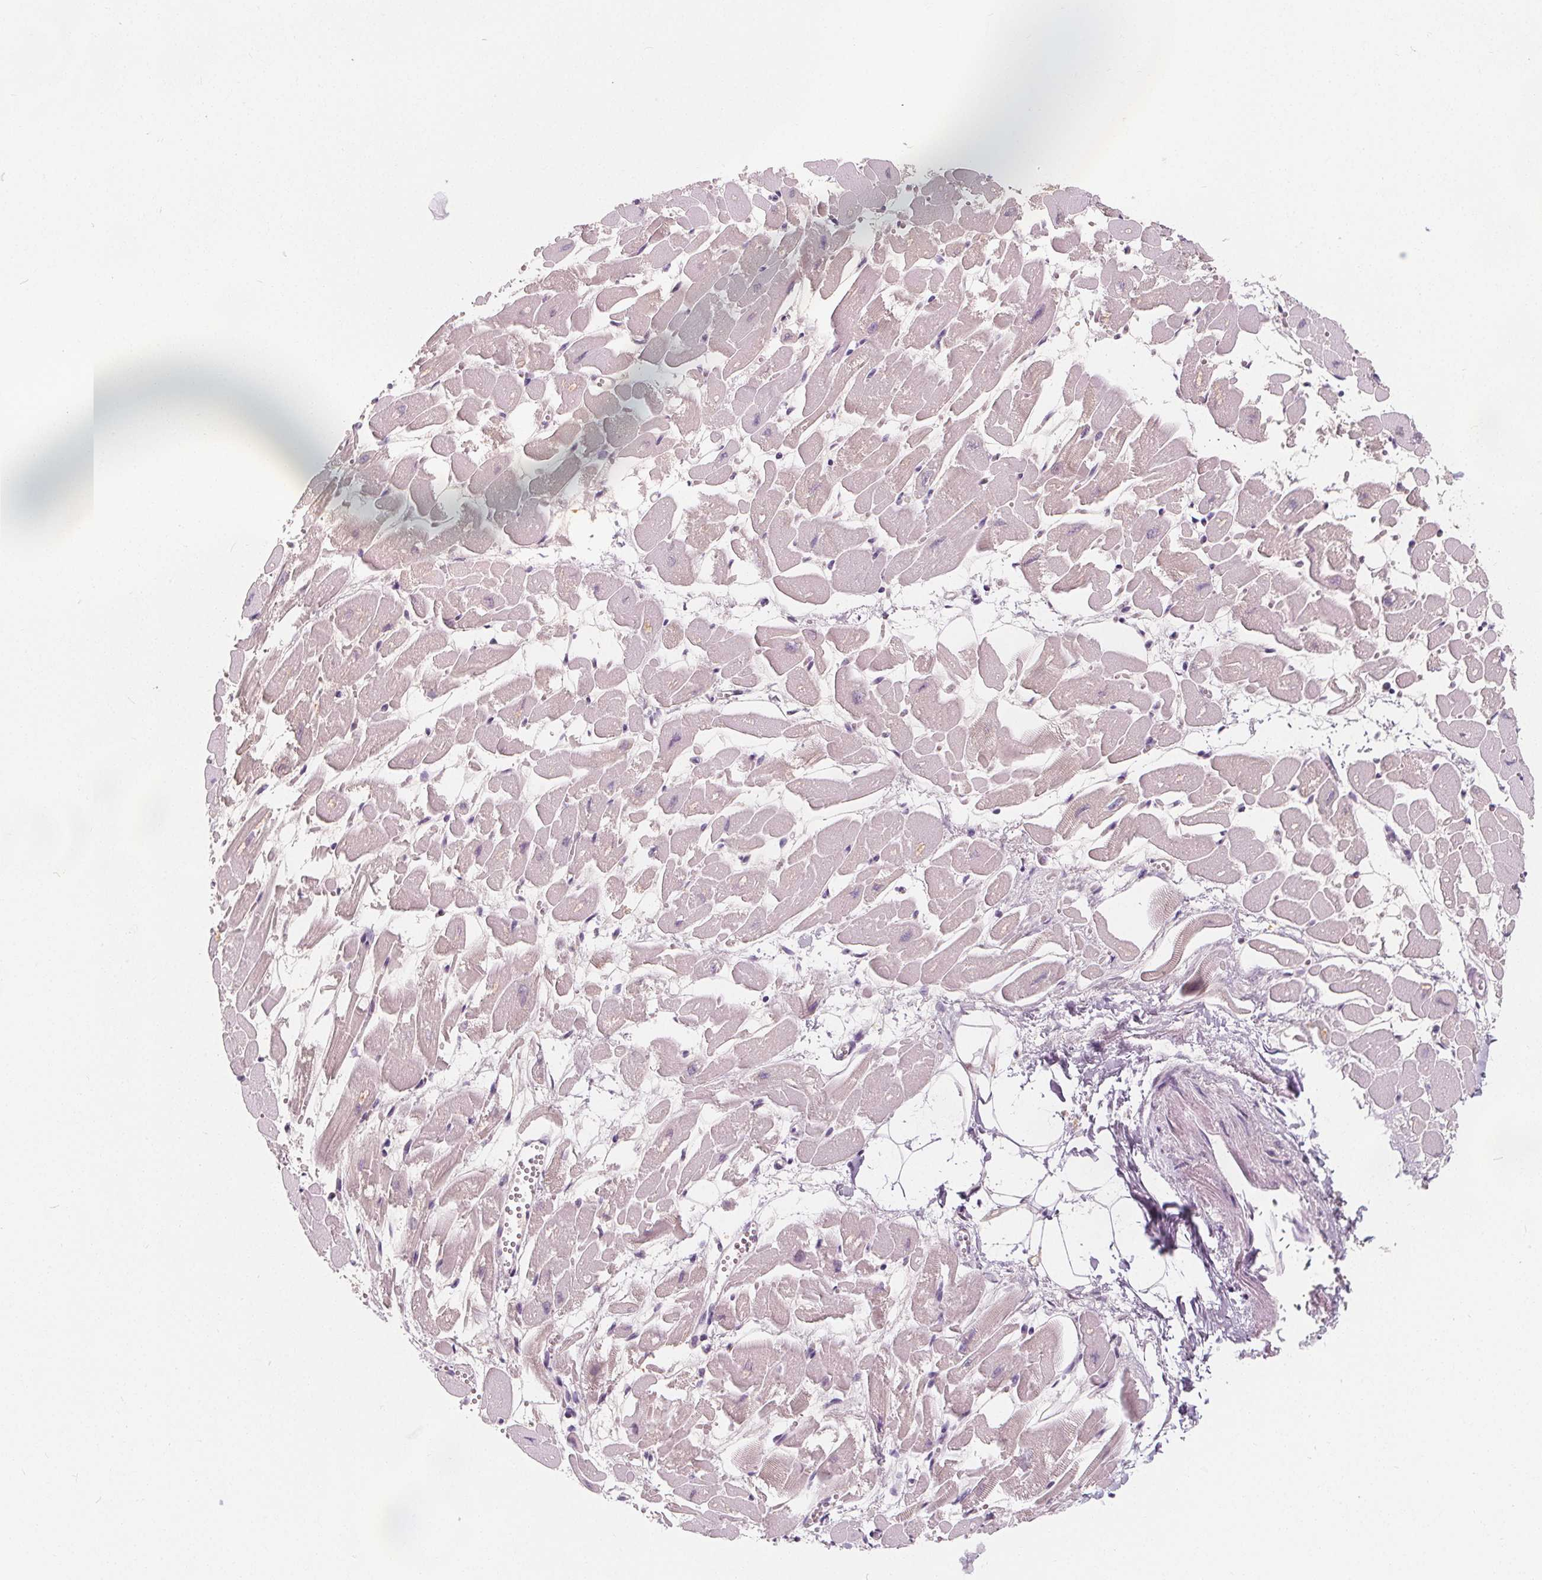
{"staining": {"intensity": "negative", "quantity": "none", "location": "none"}, "tissue": "heart muscle", "cell_type": "Cardiomyocytes", "image_type": "normal", "snomed": [{"axis": "morphology", "description": "Normal tissue, NOS"}, {"axis": "topography", "description": "Heart"}], "caption": "The immunohistochemistry (IHC) photomicrograph has no significant positivity in cardiomyocytes of heart muscle. The staining is performed using DAB (3,3'-diaminobenzidine) brown chromogen with nuclei counter-stained in using hematoxylin.", "gene": "UGP2", "patient": {"sex": "female", "age": 52}}